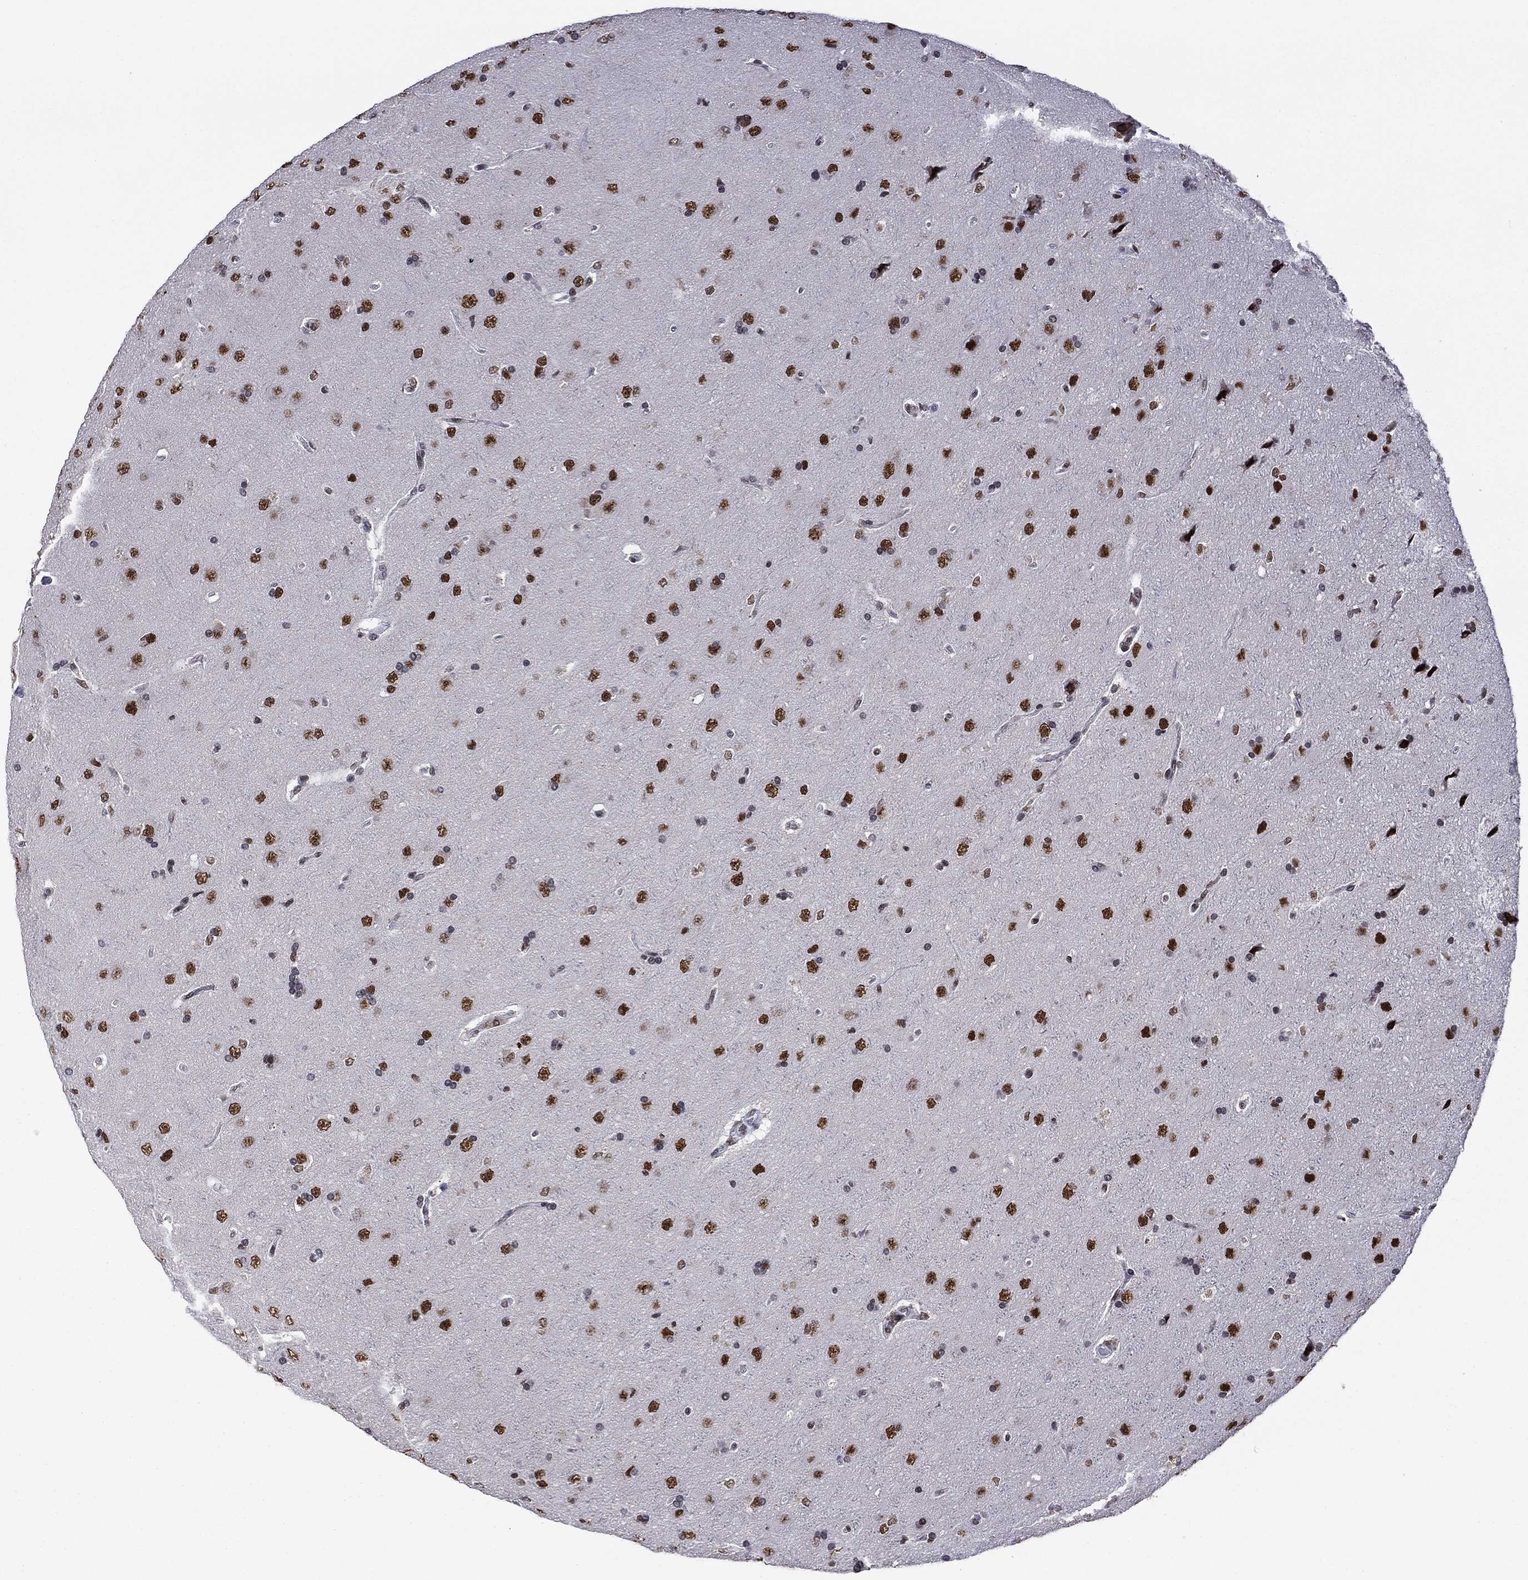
{"staining": {"intensity": "strong", "quantity": ">75%", "location": "nuclear"}, "tissue": "glioma", "cell_type": "Tumor cells", "image_type": "cancer", "snomed": [{"axis": "morphology", "description": "Glioma, malignant, NOS"}, {"axis": "topography", "description": "Cerebral cortex"}], "caption": "Immunohistochemistry (IHC) staining of malignant glioma, which displays high levels of strong nuclear staining in approximately >75% of tumor cells indicating strong nuclear protein positivity. The staining was performed using DAB (3,3'-diaminobenzidine) (brown) for protein detection and nuclei were counterstained in hematoxylin (blue).", "gene": "ETV5", "patient": {"sex": "male", "age": 58}}